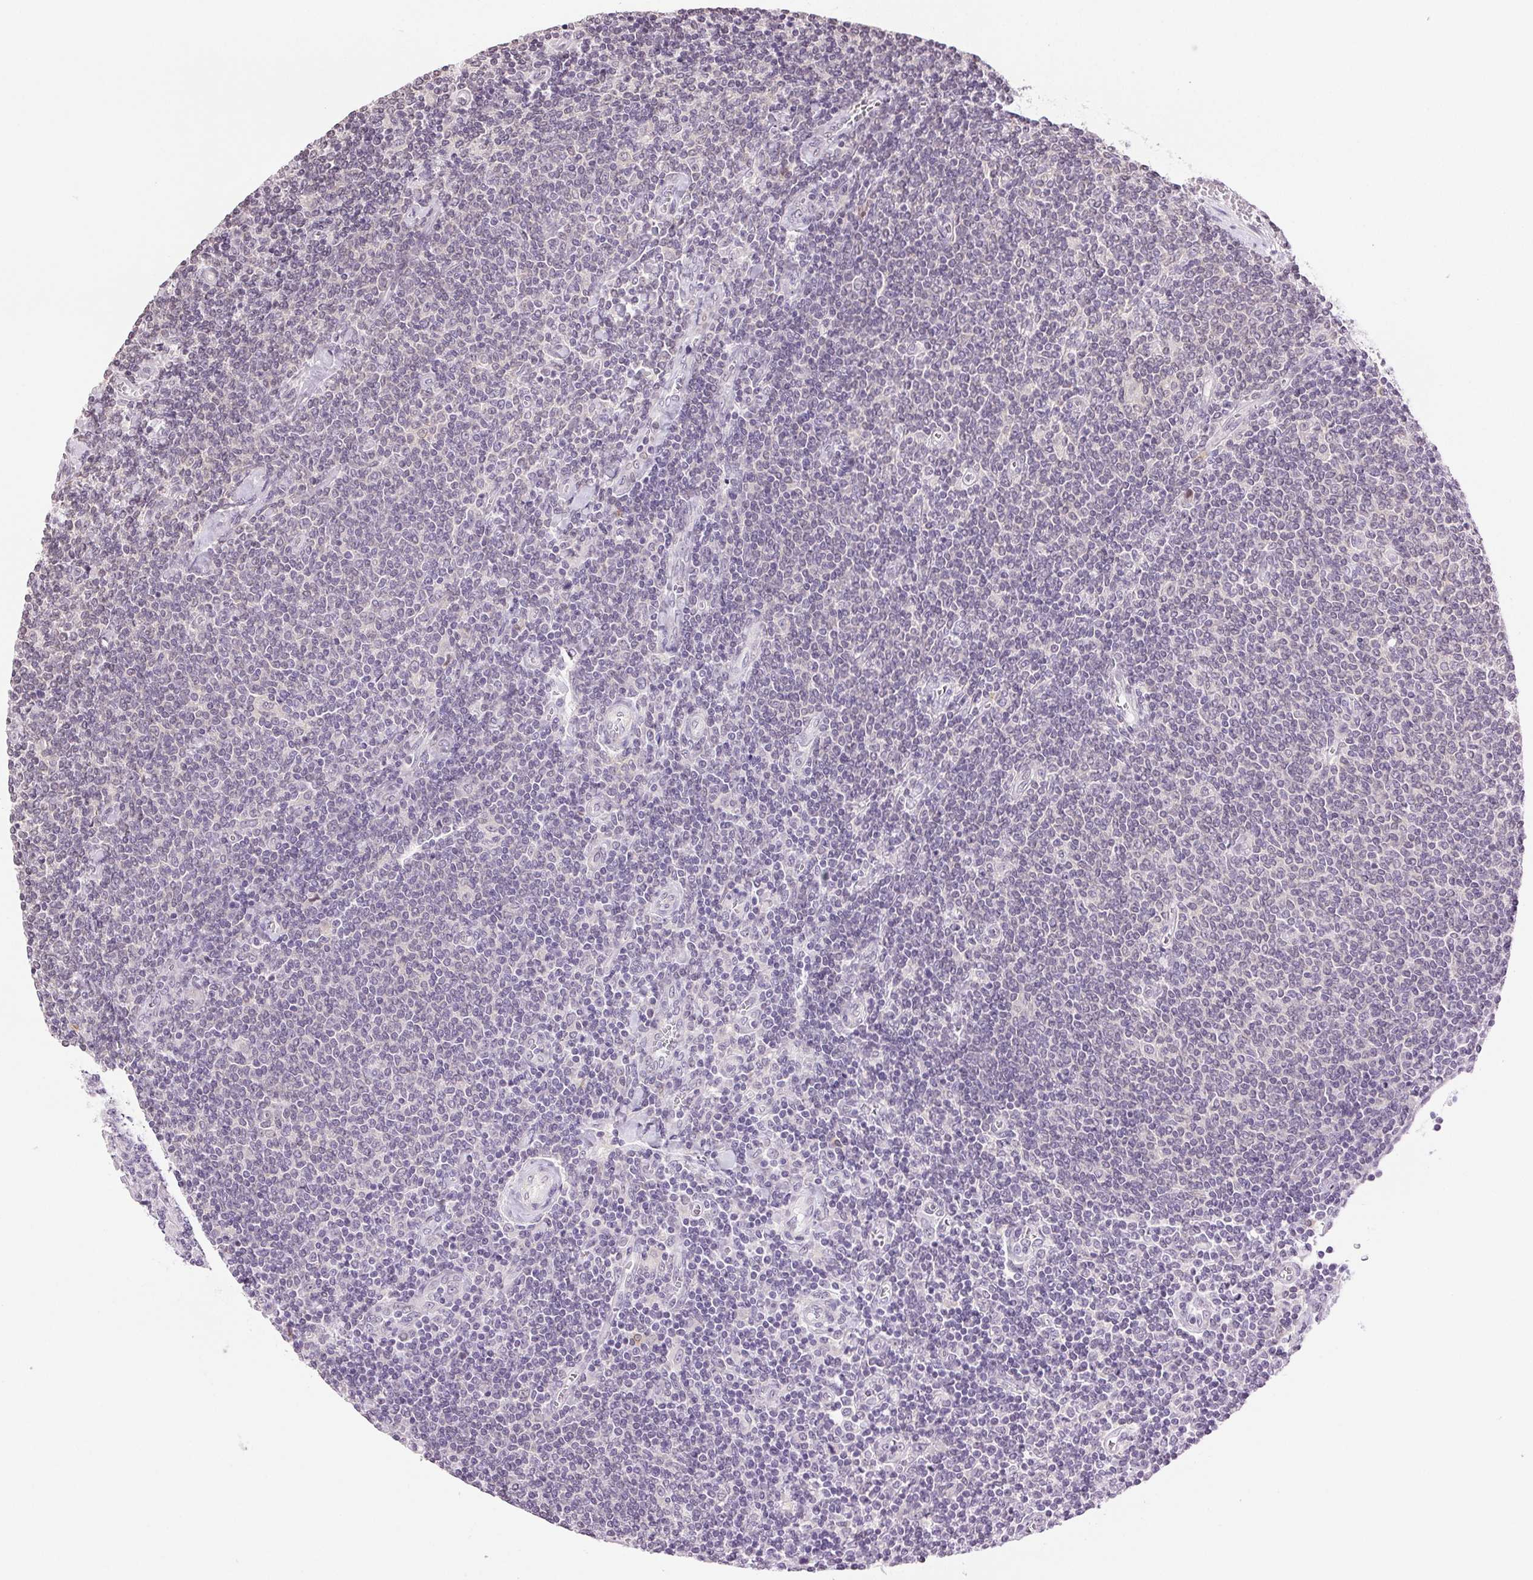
{"staining": {"intensity": "negative", "quantity": "none", "location": "none"}, "tissue": "lymphoma", "cell_type": "Tumor cells", "image_type": "cancer", "snomed": [{"axis": "morphology", "description": "Malignant lymphoma, non-Hodgkin's type, Low grade"}, {"axis": "topography", "description": "Lymph node"}], "caption": "IHC micrograph of neoplastic tissue: human lymphoma stained with DAB exhibits no significant protein staining in tumor cells.", "gene": "TNNT3", "patient": {"sex": "male", "age": 52}}